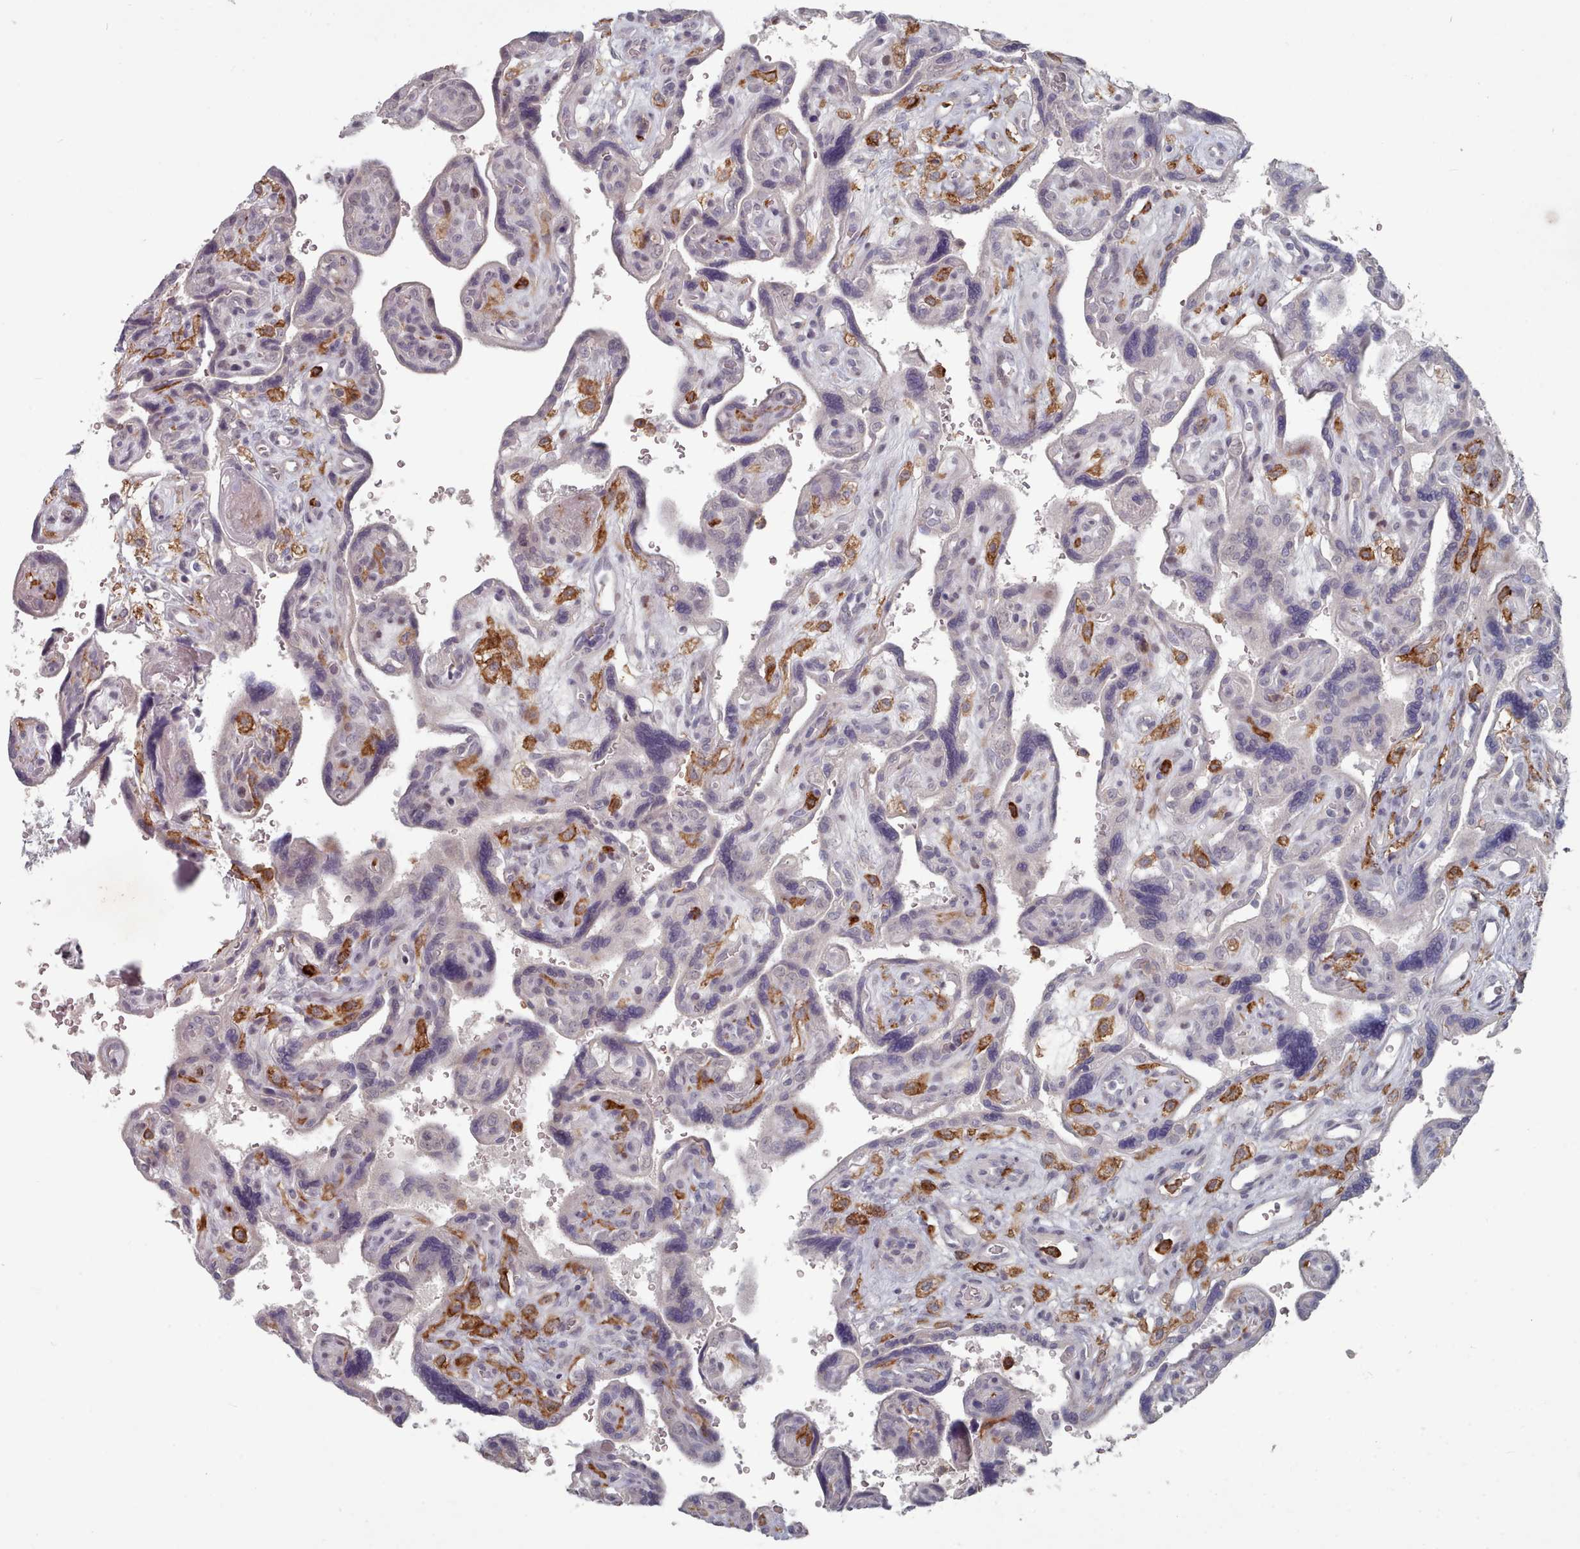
{"staining": {"intensity": "weak", "quantity": "<25%", "location": "nuclear"}, "tissue": "placenta", "cell_type": "Decidual cells", "image_type": "normal", "snomed": [{"axis": "morphology", "description": "Normal tissue, NOS"}, {"axis": "topography", "description": "Placenta"}], "caption": "High magnification brightfield microscopy of normal placenta stained with DAB (3,3'-diaminobenzidine) (brown) and counterstained with hematoxylin (blue): decidual cells show no significant positivity. The staining was performed using DAB (3,3'-diaminobenzidine) to visualize the protein expression in brown, while the nuclei were stained in blue with hematoxylin (Magnification: 20x).", "gene": "COL8A2", "patient": {"sex": "female", "age": 39}}